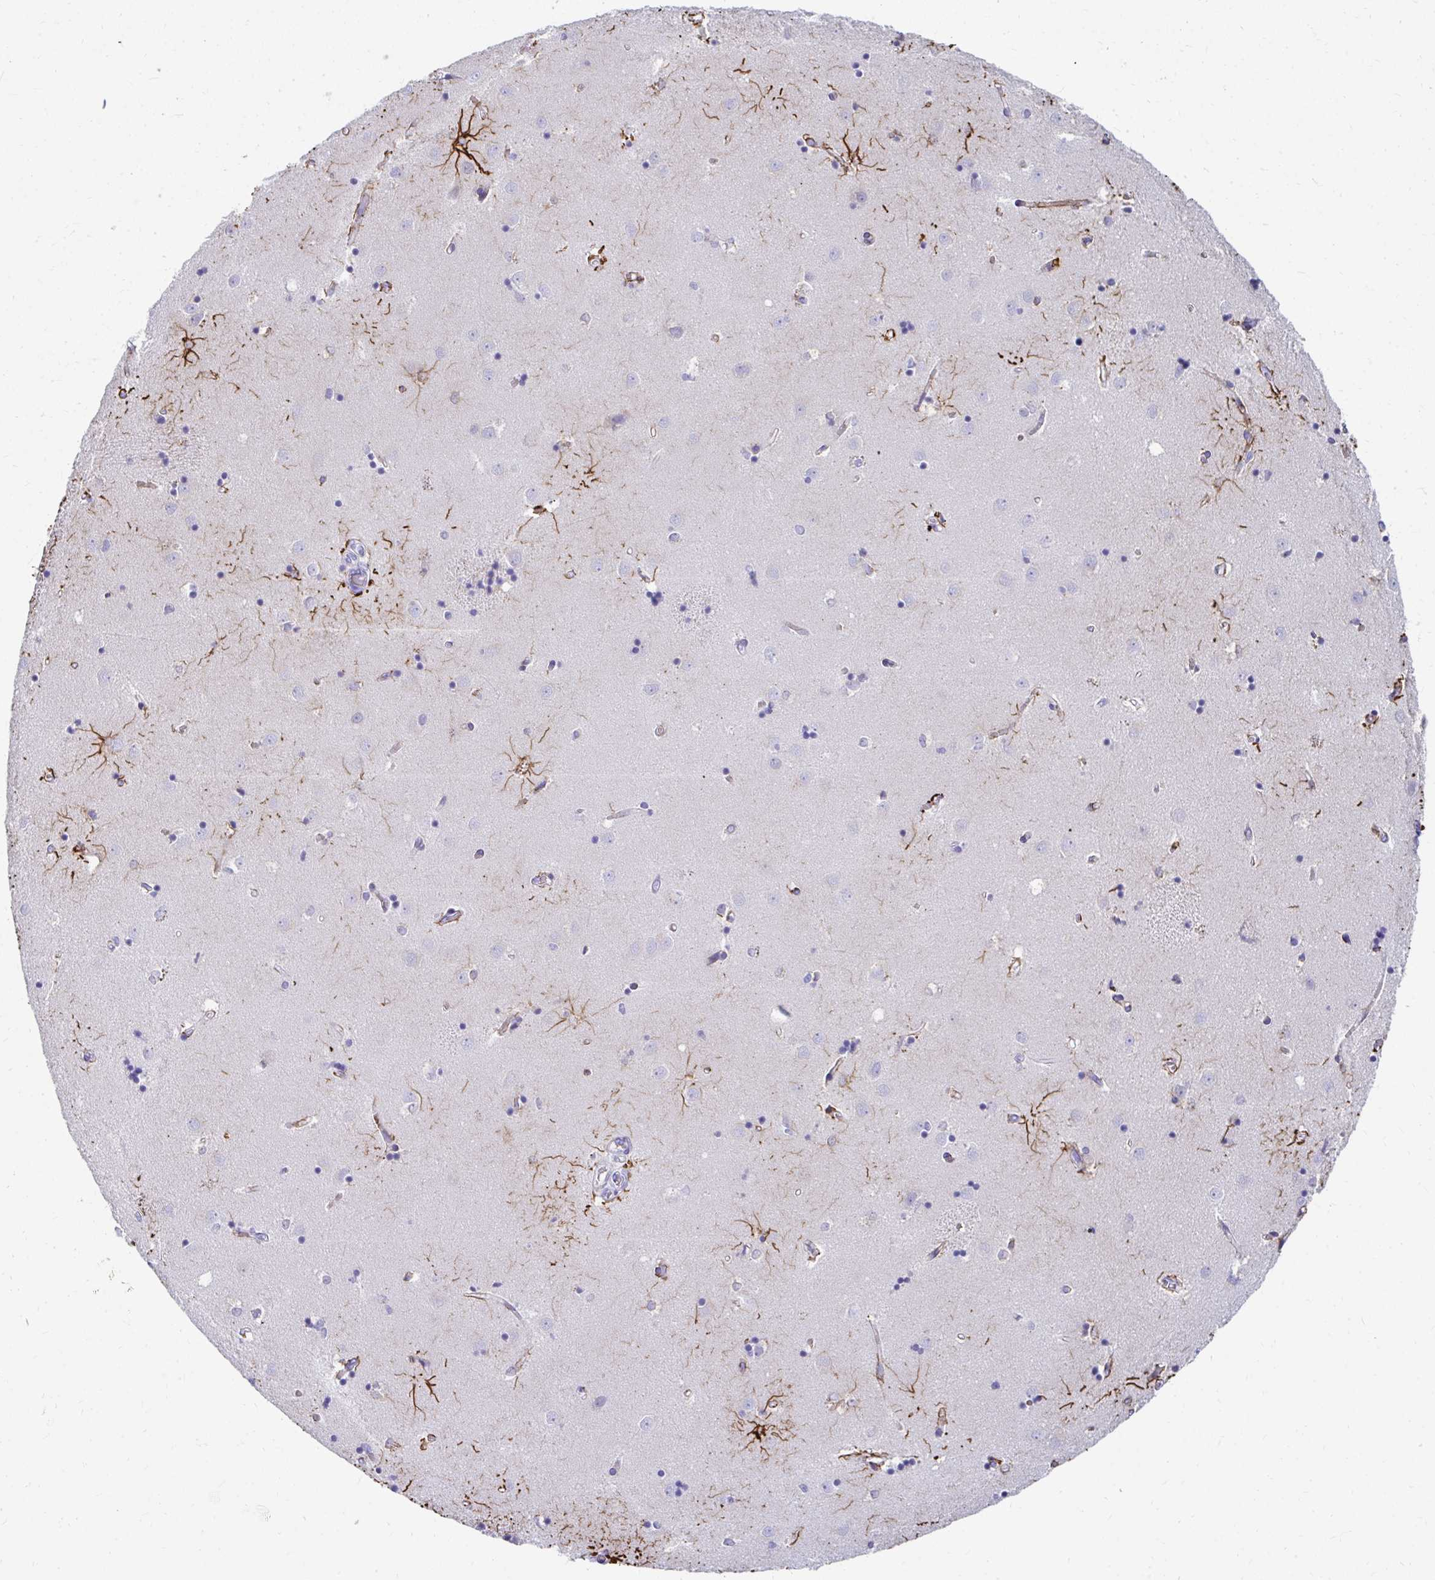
{"staining": {"intensity": "negative", "quantity": "none", "location": "none"}, "tissue": "caudate", "cell_type": "Glial cells", "image_type": "normal", "snomed": [{"axis": "morphology", "description": "Normal tissue, NOS"}, {"axis": "topography", "description": "Lateral ventricle wall"}], "caption": "High power microscopy photomicrograph of an immunohistochemistry (IHC) image of unremarkable caudate, revealing no significant expression in glial cells.", "gene": "C19orf81", "patient": {"sex": "male", "age": 54}}